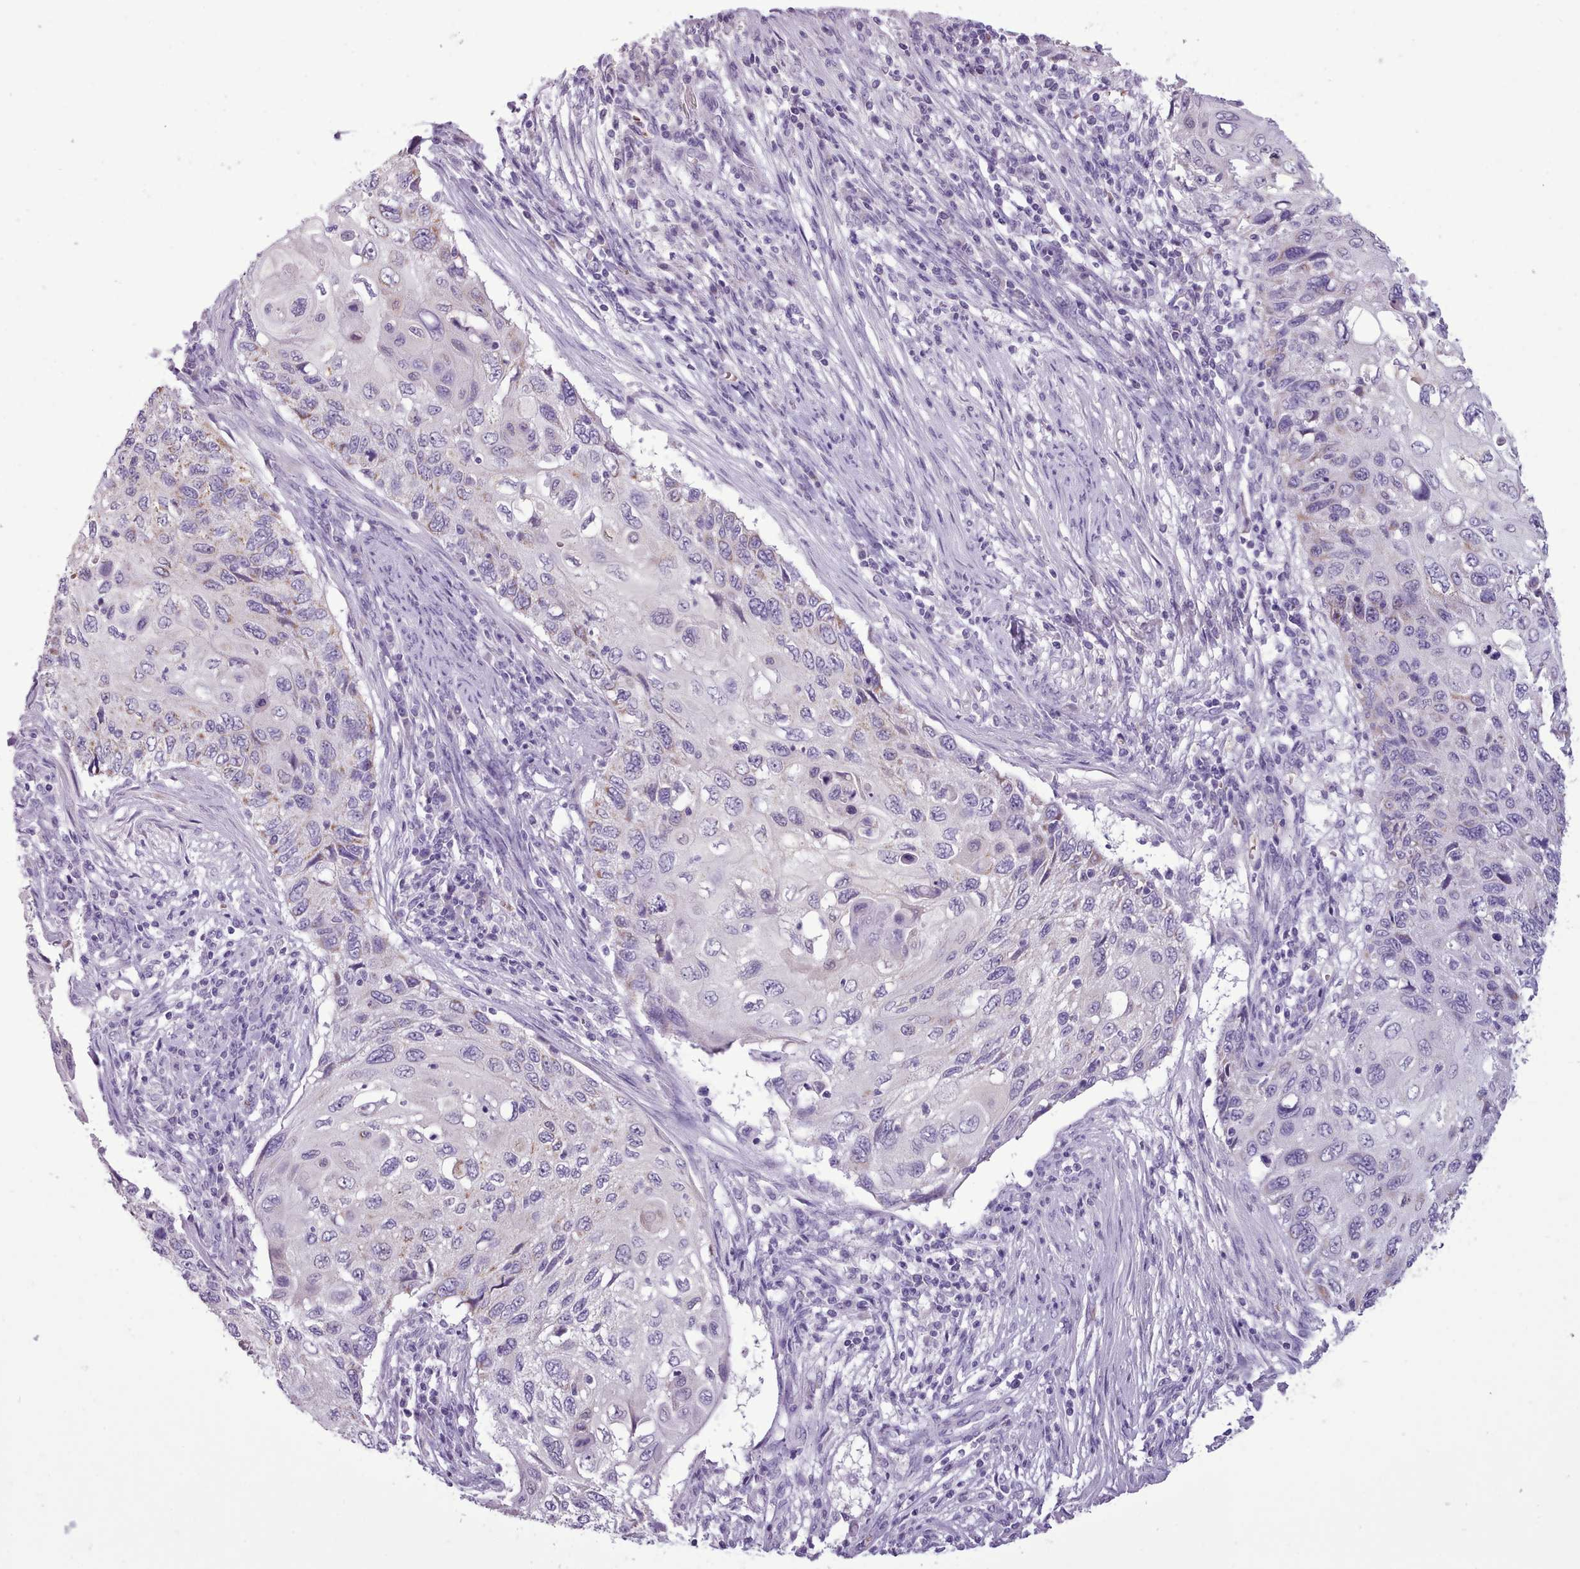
{"staining": {"intensity": "weak", "quantity": "<25%", "location": "cytoplasmic/membranous"}, "tissue": "cervical cancer", "cell_type": "Tumor cells", "image_type": "cancer", "snomed": [{"axis": "morphology", "description": "Squamous cell carcinoma, NOS"}, {"axis": "topography", "description": "Cervix"}], "caption": "Tumor cells are negative for brown protein staining in cervical squamous cell carcinoma.", "gene": "AK4", "patient": {"sex": "female", "age": 70}}